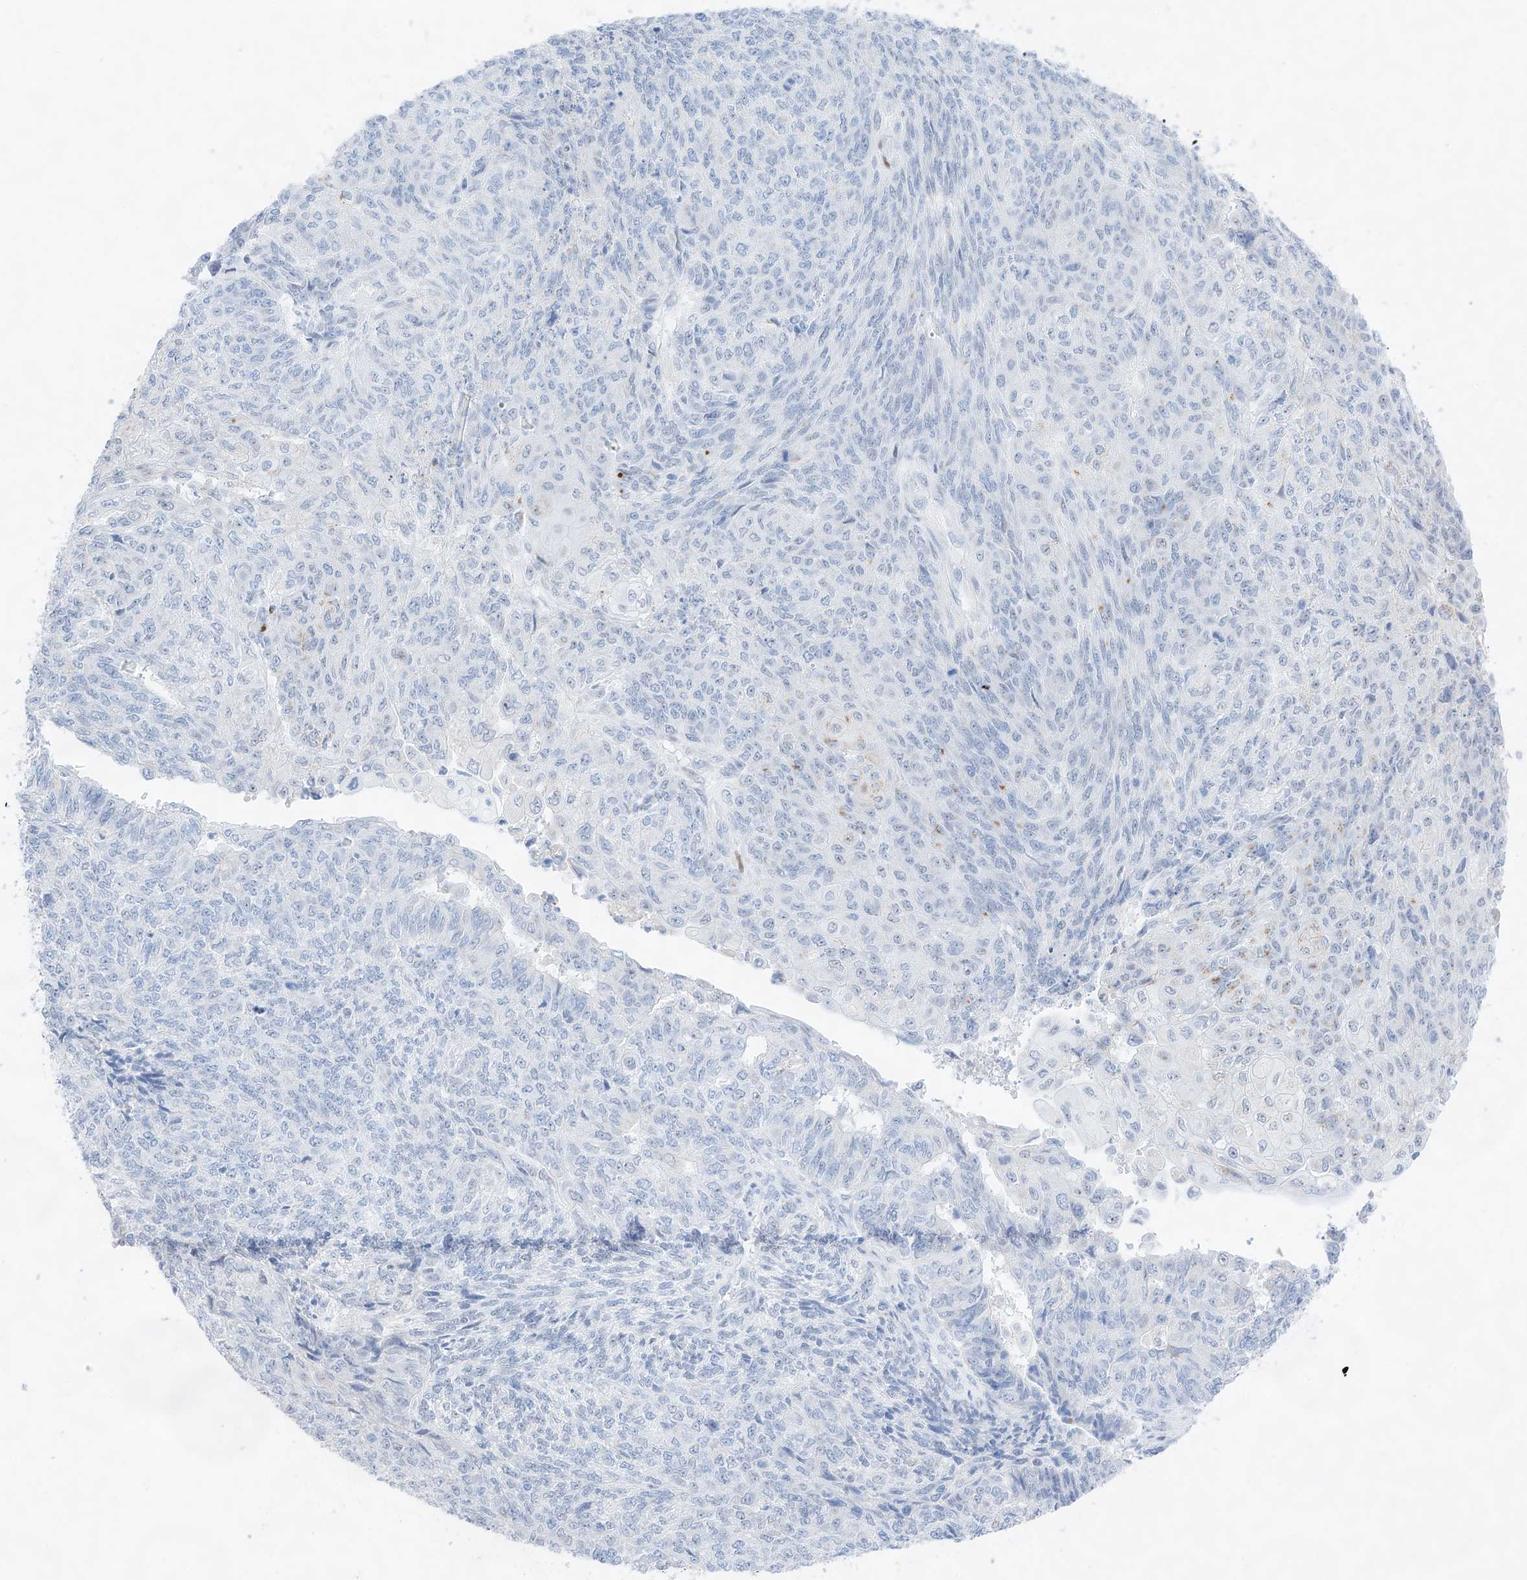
{"staining": {"intensity": "negative", "quantity": "none", "location": "none"}, "tissue": "endometrial cancer", "cell_type": "Tumor cells", "image_type": "cancer", "snomed": [{"axis": "morphology", "description": "Adenocarcinoma, NOS"}, {"axis": "topography", "description": "Endometrium"}], "caption": "This is a histopathology image of immunohistochemistry staining of endometrial adenocarcinoma, which shows no staining in tumor cells.", "gene": "NT5C3B", "patient": {"sex": "female", "age": 32}}